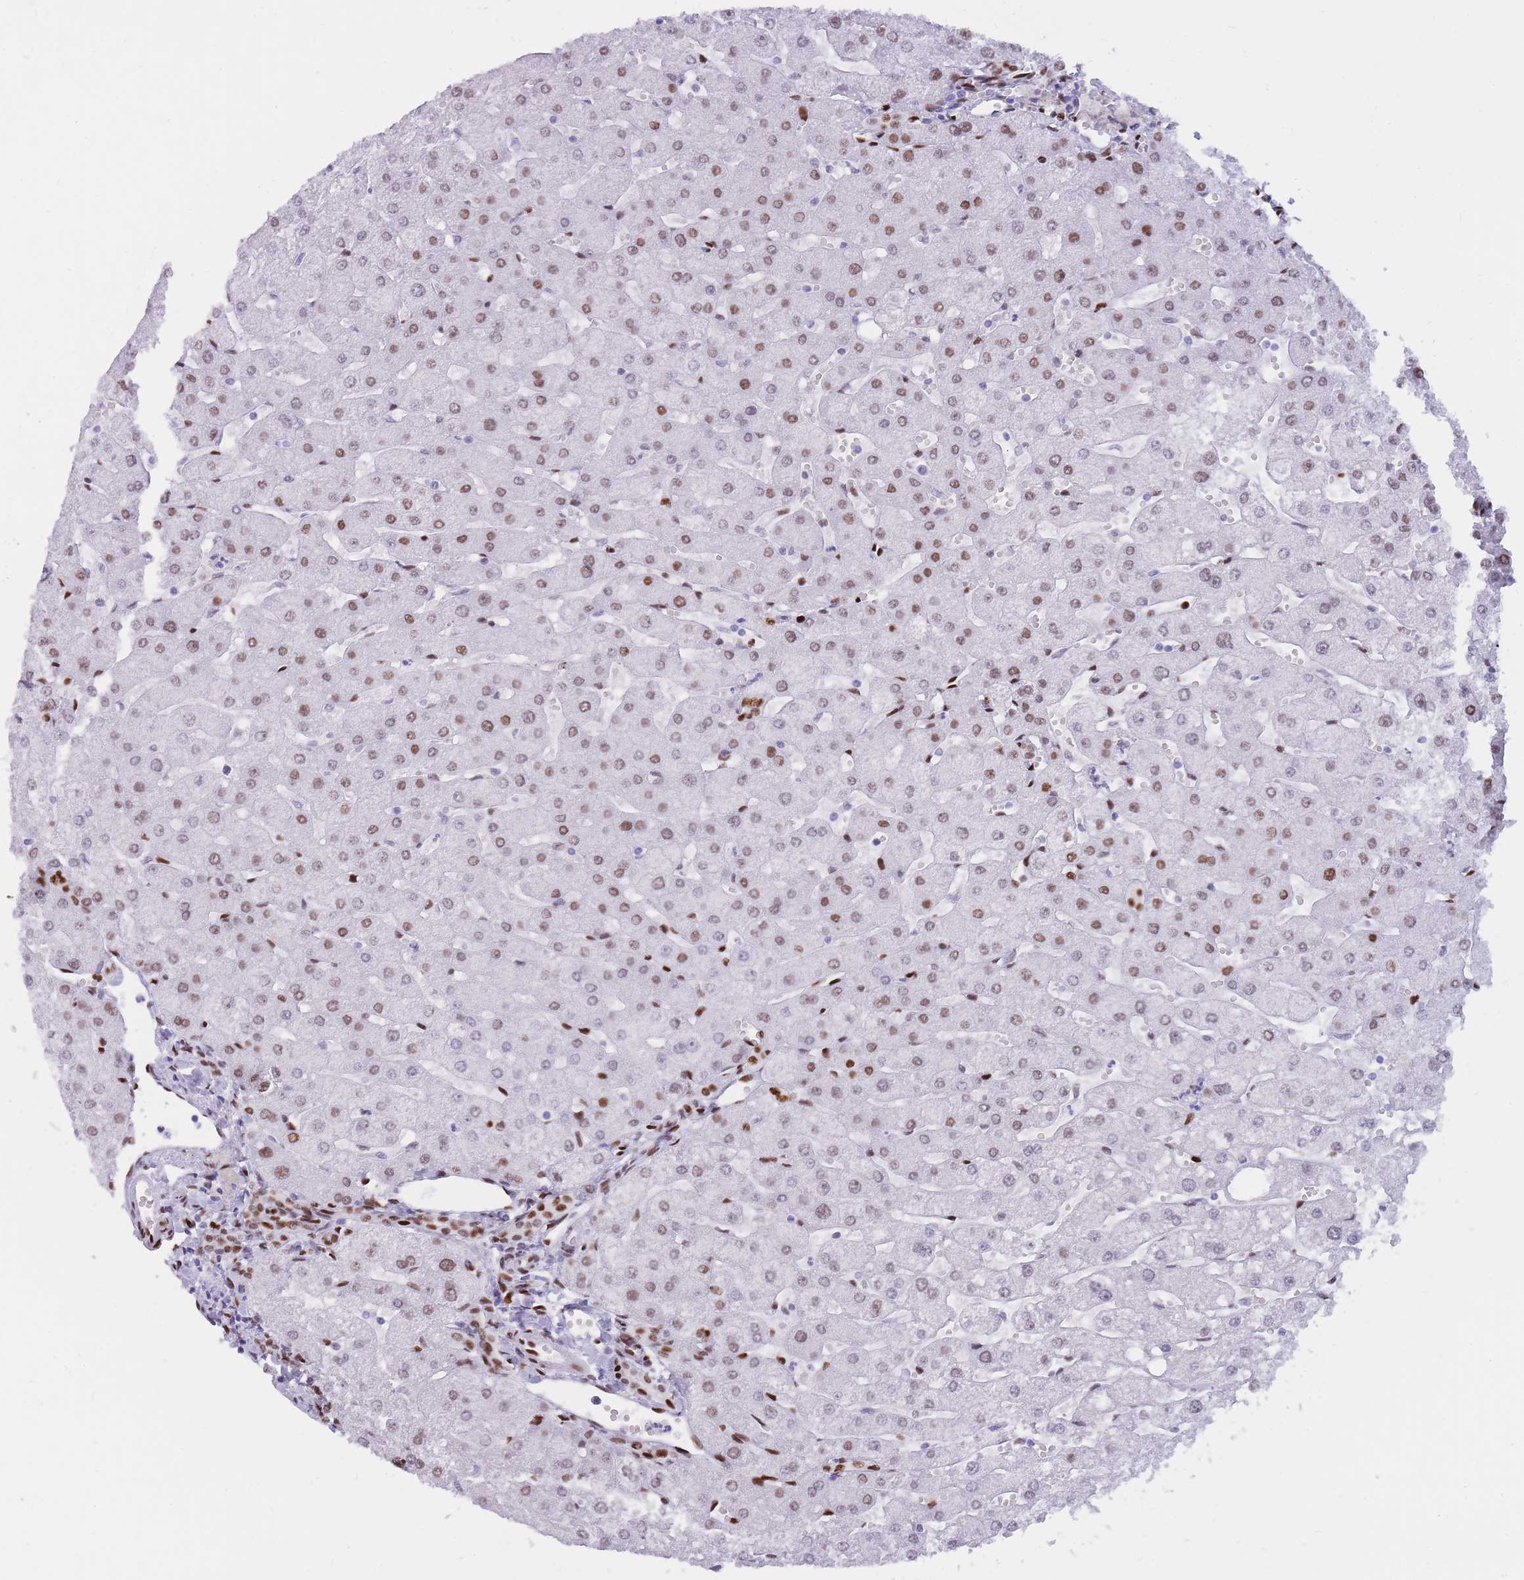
{"staining": {"intensity": "moderate", "quantity": ">75%", "location": "nuclear"}, "tissue": "liver", "cell_type": "Cholangiocytes", "image_type": "normal", "snomed": [{"axis": "morphology", "description": "Normal tissue, NOS"}, {"axis": "topography", "description": "Liver"}], "caption": "Unremarkable liver was stained to show a protein in brown. There is medium levels of moderate nuclear staining in about >75% of cholangiocytes.", "gene": "NASP", "patient": {"sex": "male", "age": 67}}